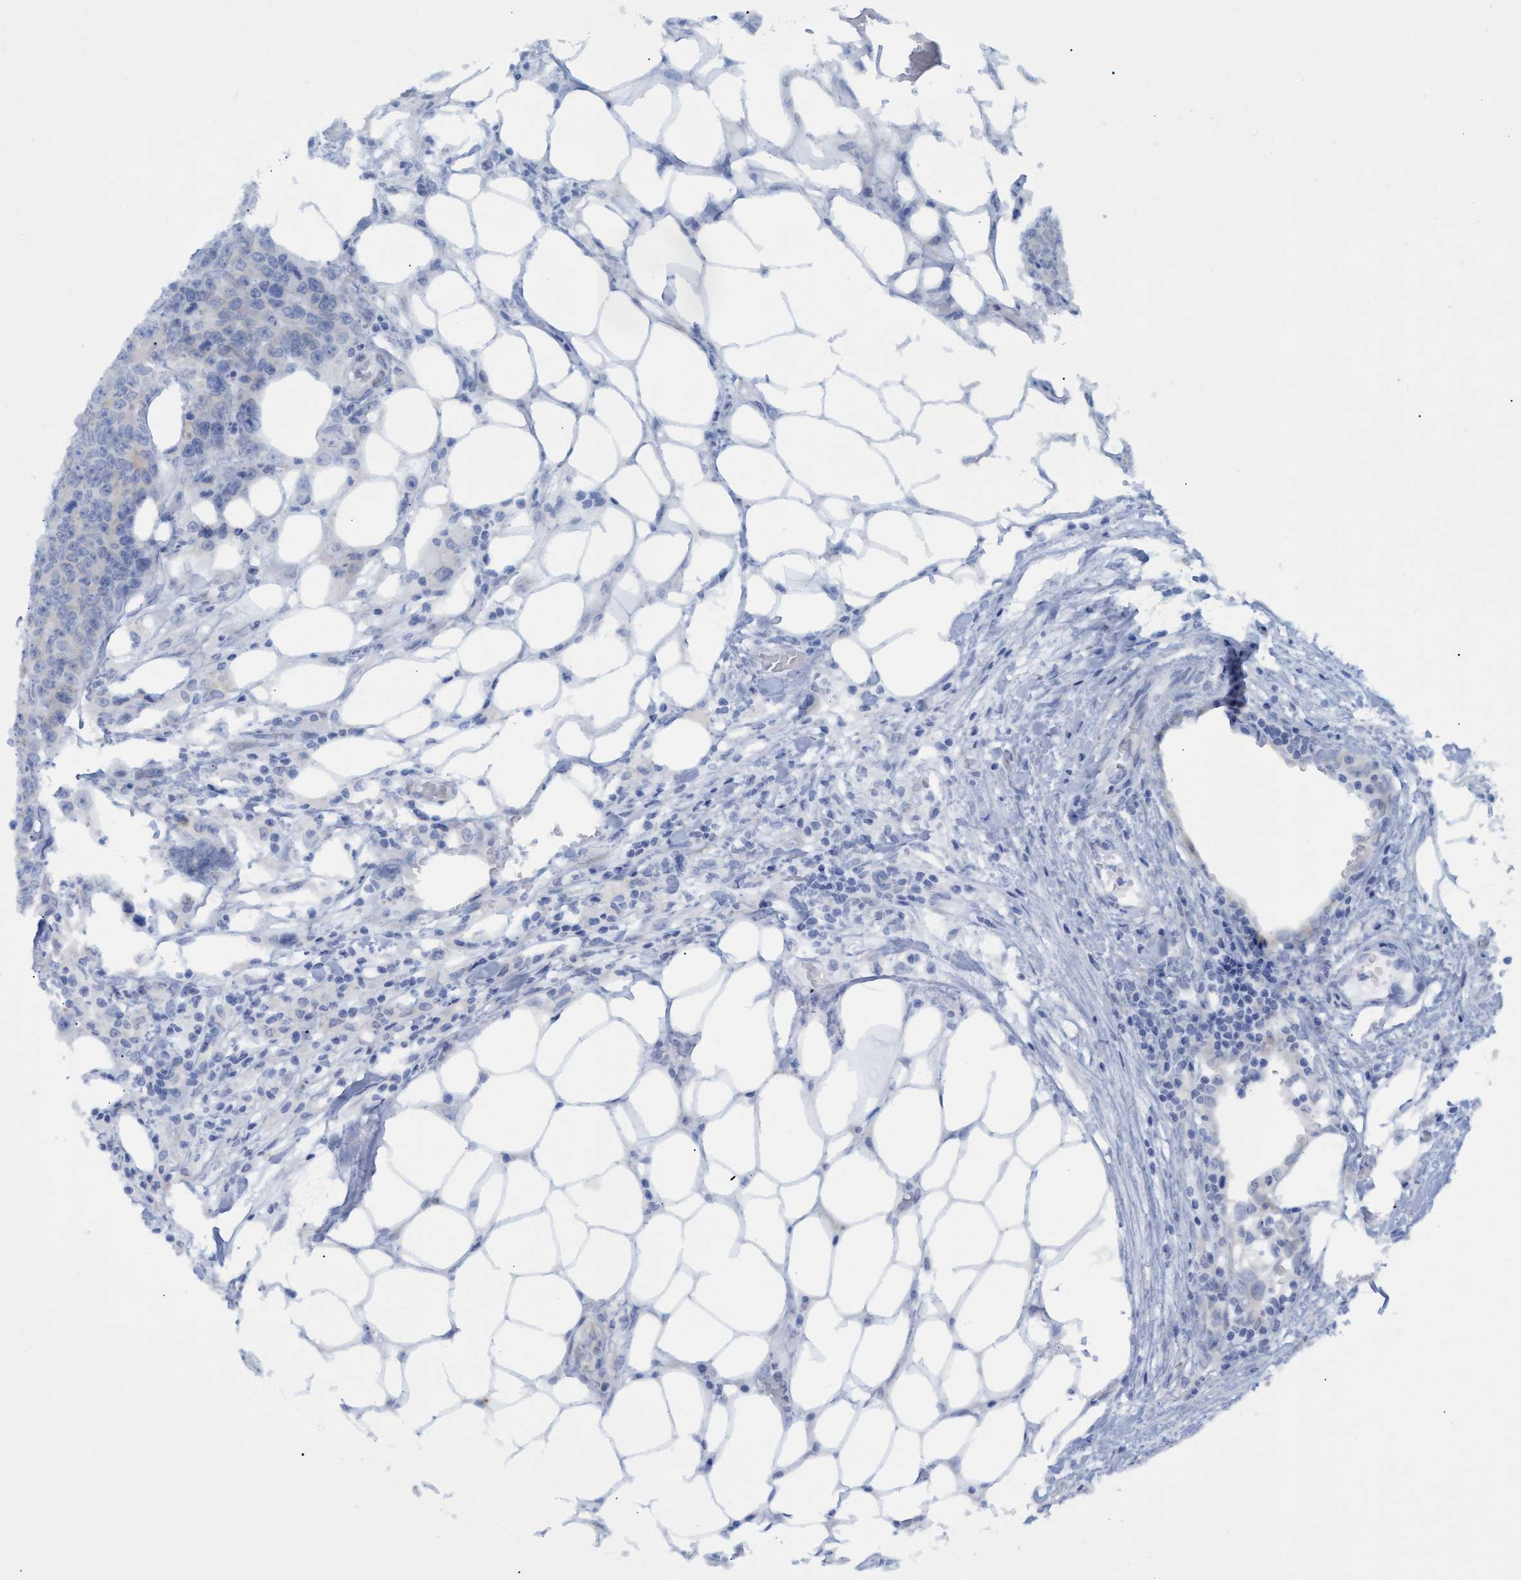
{"staining": {"intensity": "negative", "quantity": "none", "location": "none"}, "tissue": "colorectal cancer", "cell_type": "Tumor cells", "image_type": "cancer", "snomed": [{"axis": "morphology", "description": "Adenocarcinoma, NOS"}, {"axis": "topography", "description": "Colon"}], "caption": "Tumor cells show no significant positivity in adenocarcinoma (colorectal).", "gene": "SSTR3", "patient": {"sex": "female", "age": 86}}